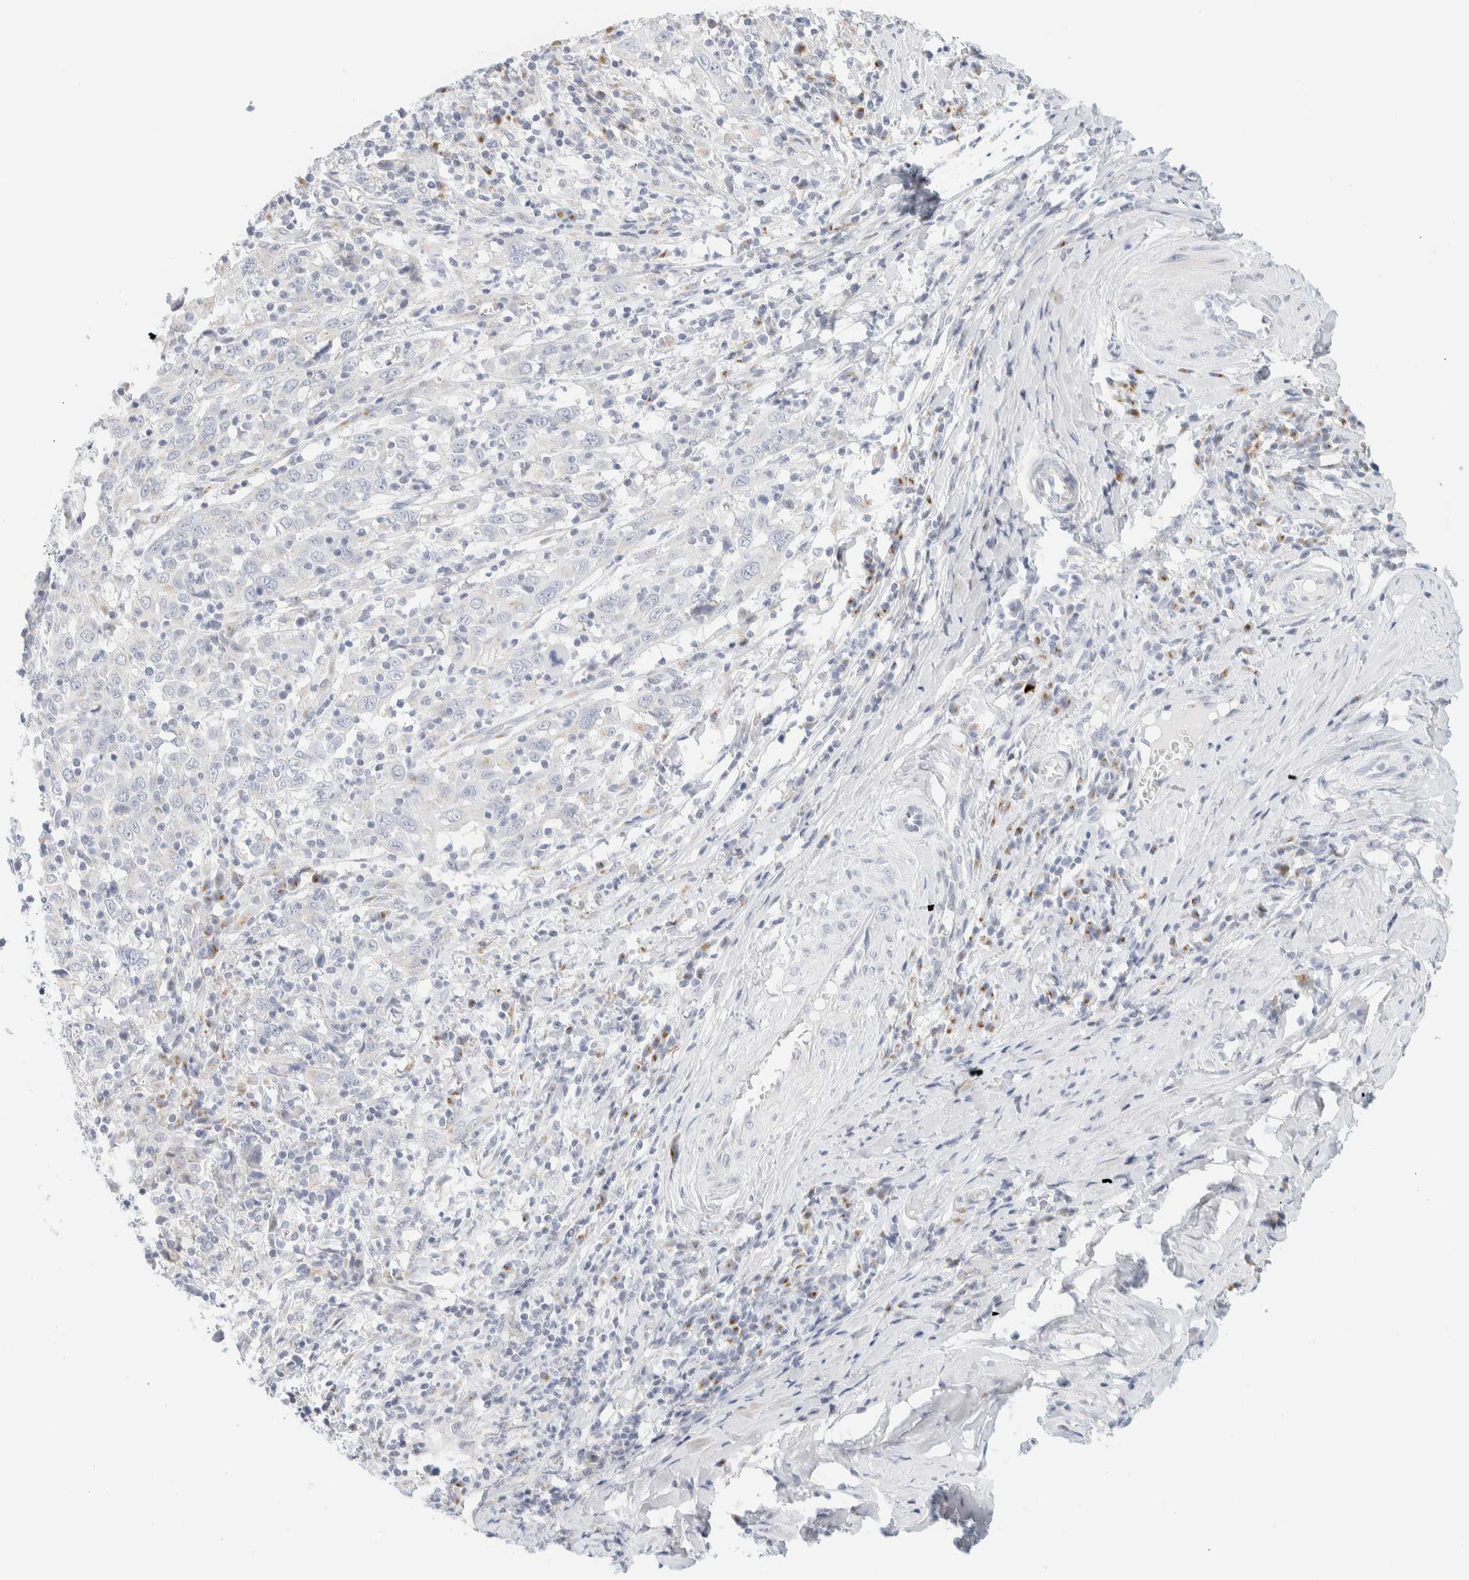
{"staining": {"intensity": "negative", "quantity": "none", "location": "none"}, "tissue": "cervical cancer", "cell_type": "Tumor cells", "image_type": "cancer", "snomed": [{"axis": "morphology", "description": "Squamous cell carcinoma, NOS"}, {"axis": "topography", "description": "Cervix"}], "caption": "Immunohistochemistry histopathology image of human squamous cell carcinoma (cervical) stained for a protein (brown), which shows no positivity in tumor cells. (Brightfield microscopy of DAB (3,3'-diaminobenzidine) immunohistochemistry at high magnification).", "gene": "SPNS3", "patient": {"sex": "female", "age": 46}}